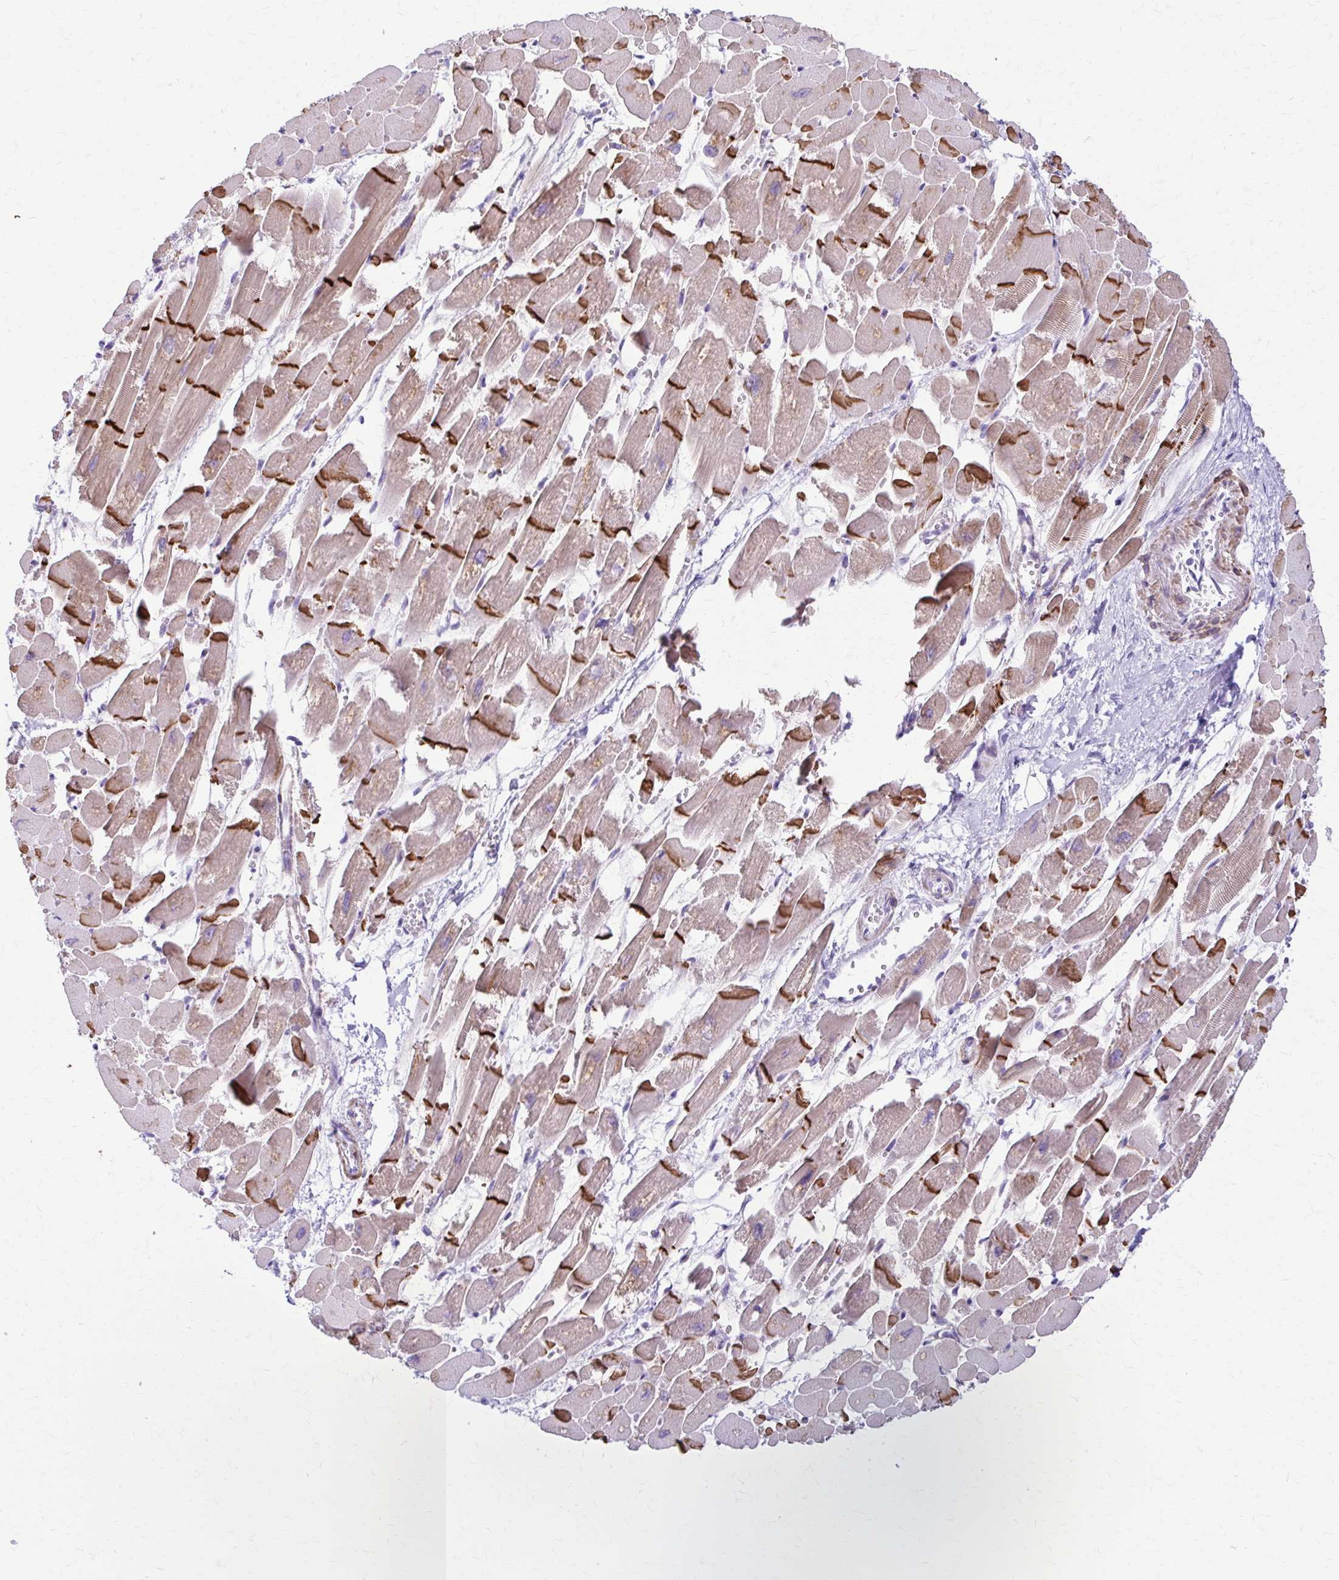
{"staining": {"intensity": "strong", "quantity": "25%-75%", "location": "cytoplasmic/membranous"}, "tissue": "heart muscle", "cell_type": "Cardiomyocytes", "image_type": "normal", "snomed": [{"axis": "morphology", "description": "Normal tissue, NOS"}, {"axis": "topography", "description": "Heart"}], "caption": "The micrograph shows staining of normal heart muscle, revealing strong cytoplasmic/membranous protein staining (brown color) within cardiomyocytes.", "gene": "DSP", "patient": {"sex": "female", "age": 52}}